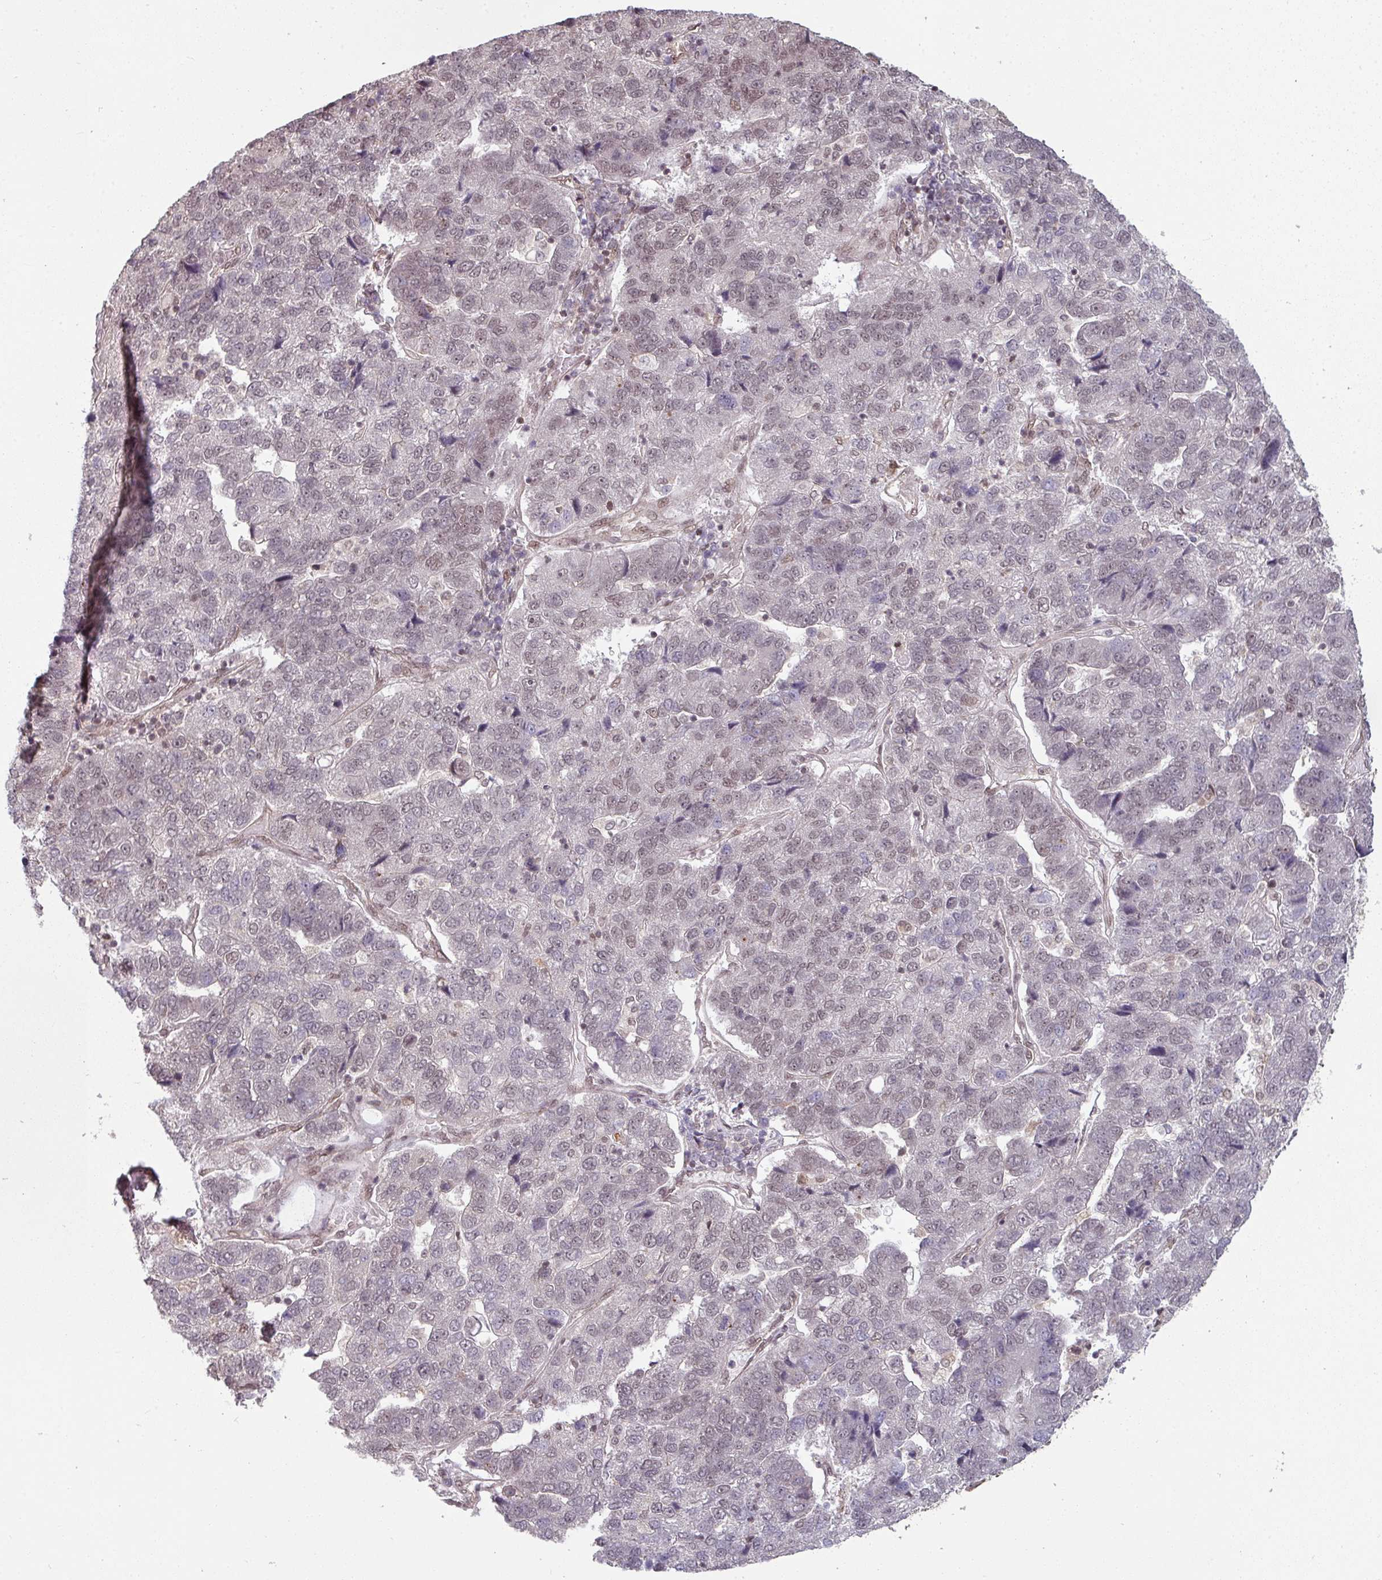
{"staining": {"intensity": "weak", "quantity": "<25%", "location": "nuclear"}, "tissue": "pancreatic cancer", "cell_type": "Tumor cells", "image_type": "cancer", "snomed": [{"axis": "morphology", "description": "Adenocarcinoma, NOS"}, {"axis": "topography", "description": "Pancreas"}], "caption": "Tumor cells show no significant protein staining in adenocarcinoma (pancreatic). (Immunohistochemistry, brightfield microscopy, high magnification).", "gene": "SIK3", "patient": {"sex": "female", "age": 61}}